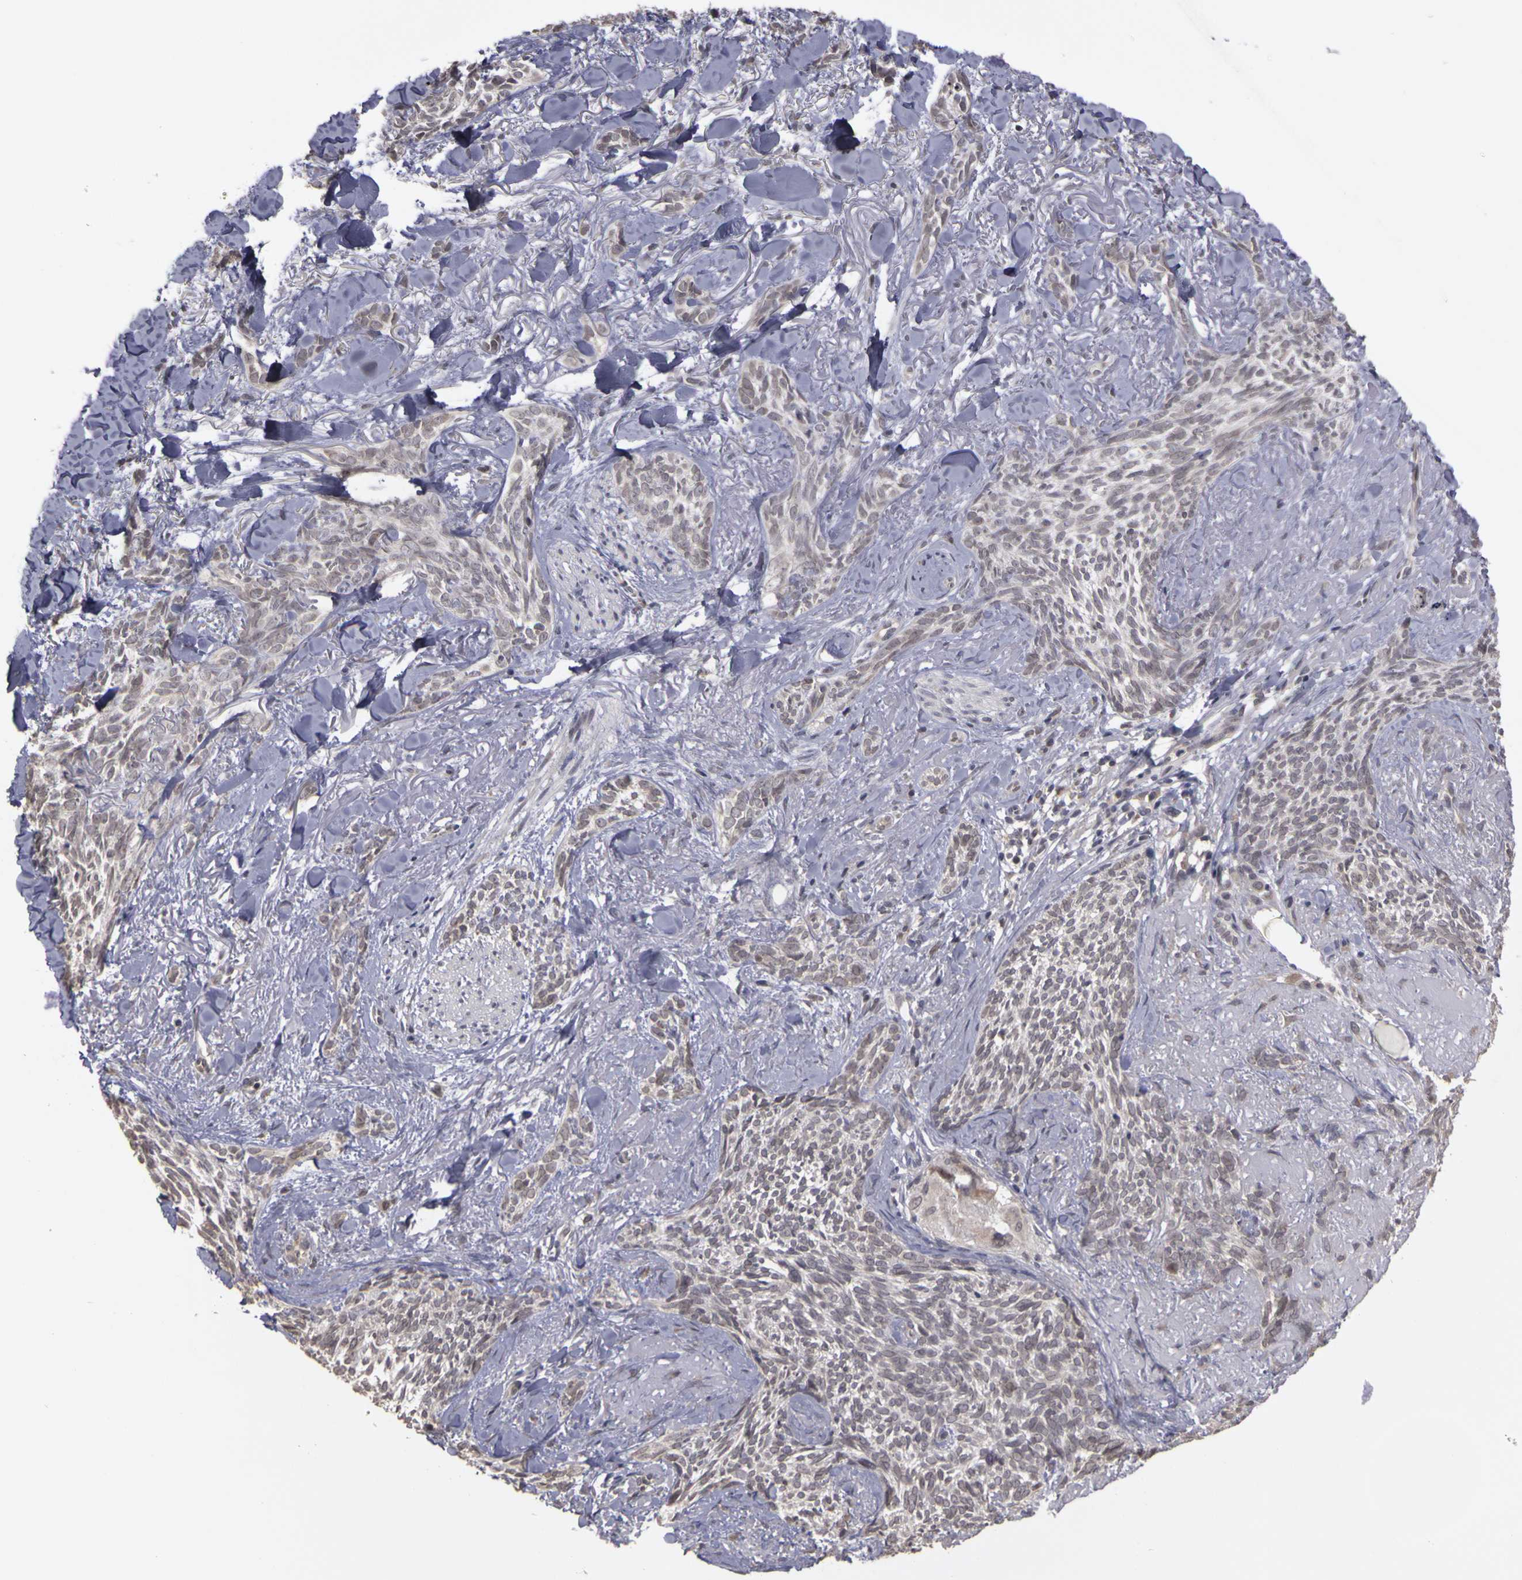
{"staining": {"intensity": "negative", "quantity": "none", "location": "none"}, "tissue": "skin cancer", "cell_type": "Tumor cells", "image_type": "cancer", "snomed": [{"axis": "morphology", "description": "Basal cell carcinoma"}, {"axis": "topography", "description": "Skin"}], "caption": "High power microscopy photomicrograph of an immunohistochemistry micrograph of skin basal cell carcinoma, revealing no significant expression in tumor cells. (DAB (3,3'-diaminobenzidine) IHC, high magnification).", "gene": "FRMD7", "patient": {"sex": "female", "age": 81}}